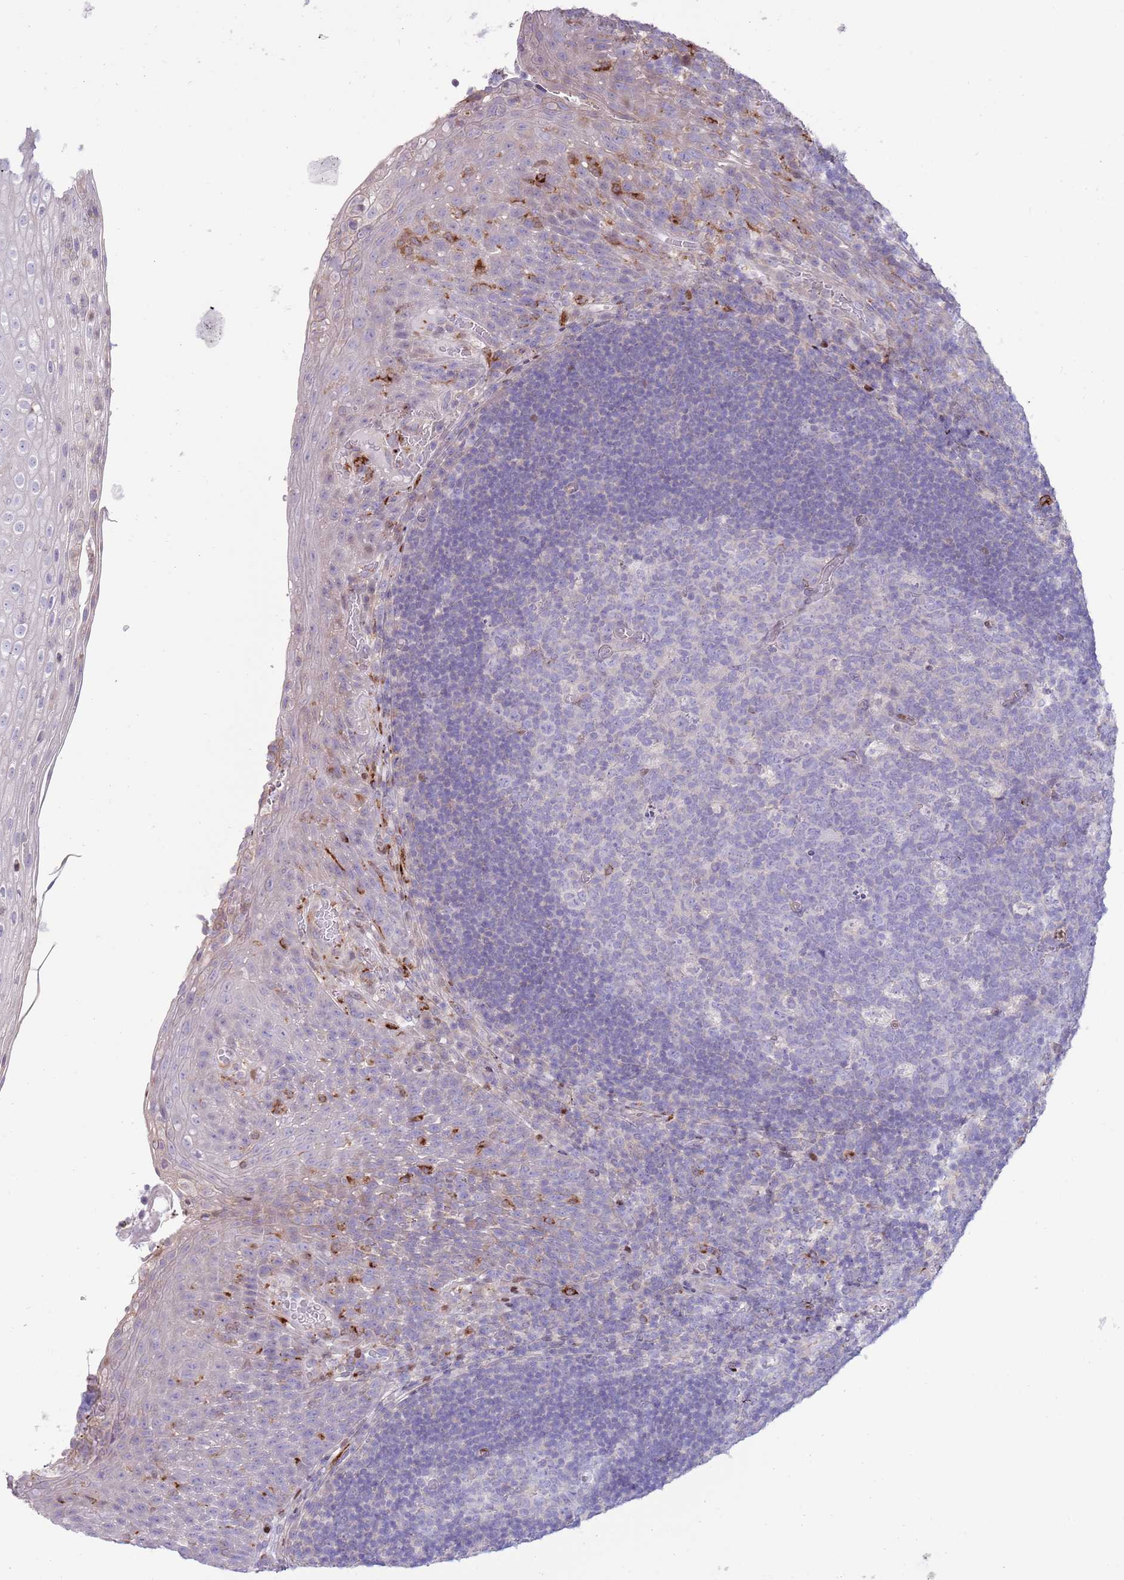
{"staining": {"intensity": "negative", "quantity": "none", "location": "none"}, "tissue": "tonsil", "cell_type": "Germinal center cells", "image_type": "normal", "snomed": [{"axis": "morphology", "description": "Normal tissue, NOS"}, {"axis": "topography", "description": "Tonsil"}], "caption": "DAB immunohistochemical staining of normal human tonsil reveals no significant expression in germinal center cells. (DAB immunohistochemistry (IHC), high magnification).", "gene": "ANO8", "patient": {"sex": "male", "age": 17}}